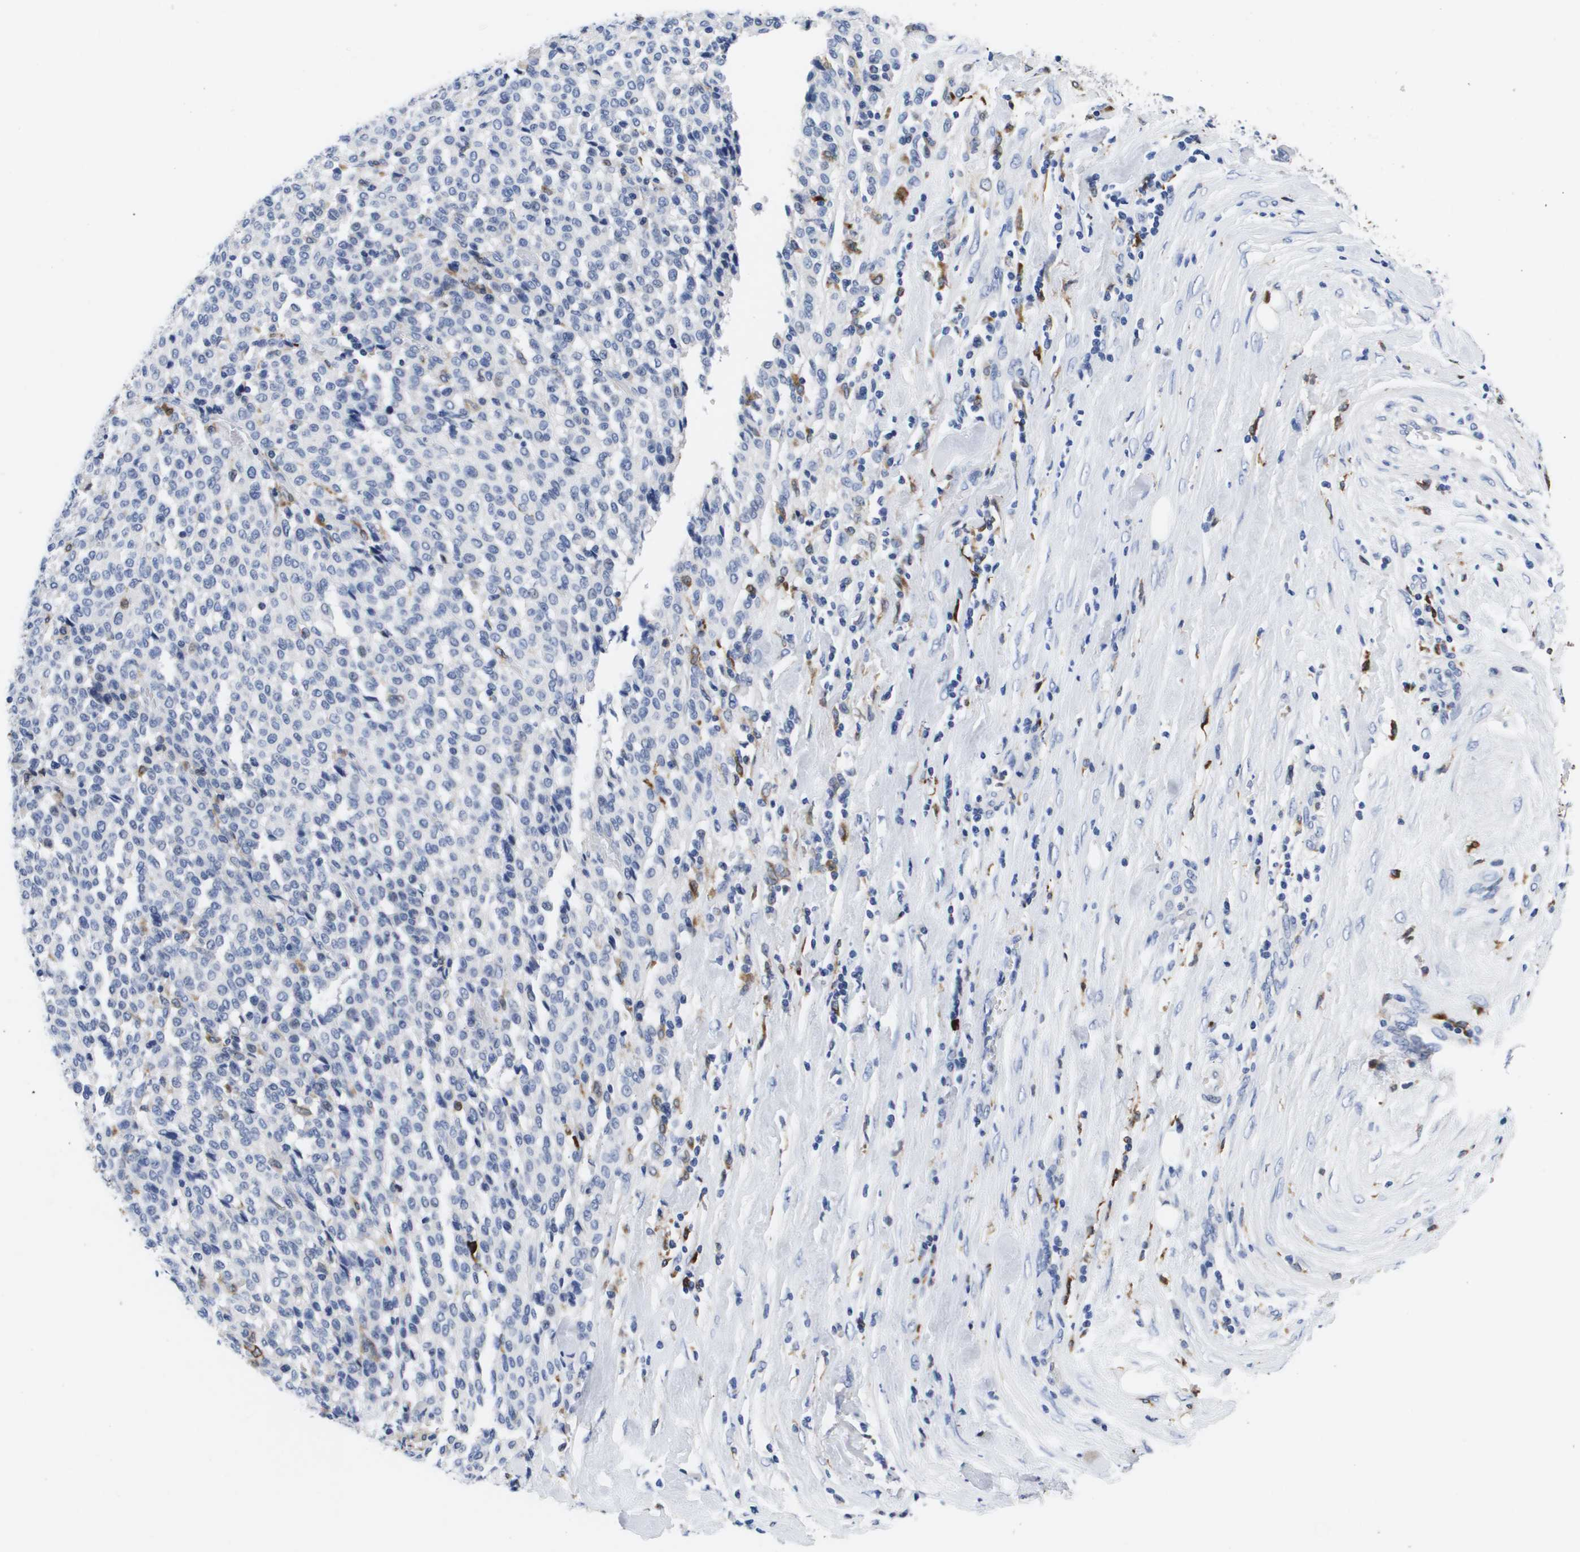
{"staining": {"intensity": "negative", "quantity": "none", "location": "none"}, "tissue": "melanoma", "cell_type": "Tumor cells", "image_type": "cancer", "snomed": [{"axis": "morphology", "description": "Malignant melanoma, Metastatic site"}, {"axis": "topography", "description": "Pancreas"}], "caption": "High magnification brightfield microscopy of melanoma stained with DAB (3,3'-diaminobenzidine) (brown) and counterstained with hematoxylin (blue): tumor cells show no significant expression.", "gene": "HMOX1", "patient": {"sex": "female", "age": 30}}